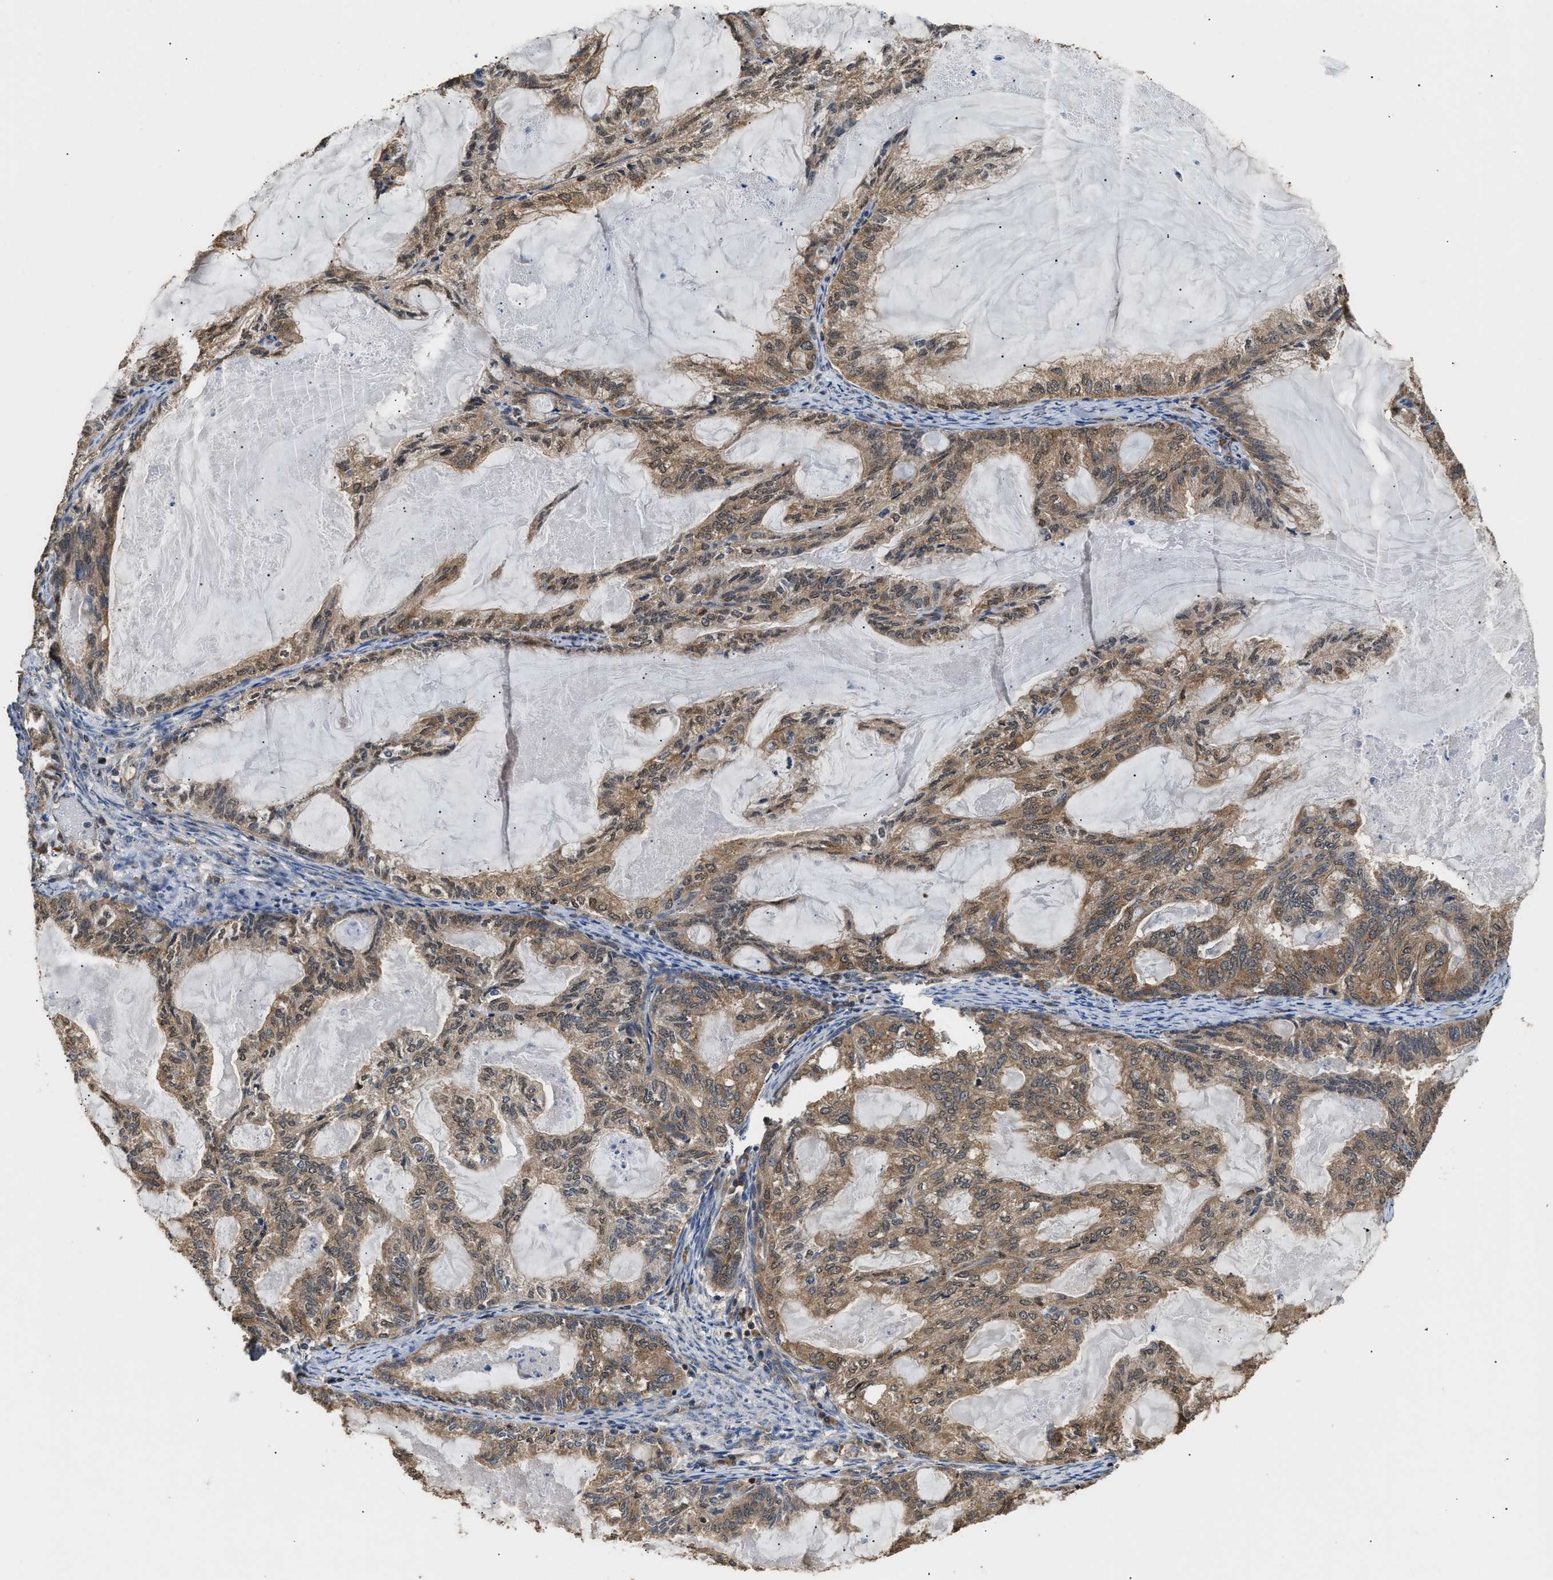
{"staining": {"intensity": "moderate", "quantity": ">75%", "location": "cytoplasmic/membranous"}, "tissue": "endometrial cancer", "cell_type": "Tumor cells", "image_type": "cancer", "snomed": [{"axis": "morphology", "description": "Adenocarcinoma, NOS"}, {"axis": "topography", "description": "Endometrium"}], "caption": "A medium amount of moderate cytoplasmic/membranous positivity is seen in approximately >75% of tumor cells in endometrial adenocarcinoma tissue.", "gene": "DNAJC2", "patient": {"sex": "female", "age": 86}}